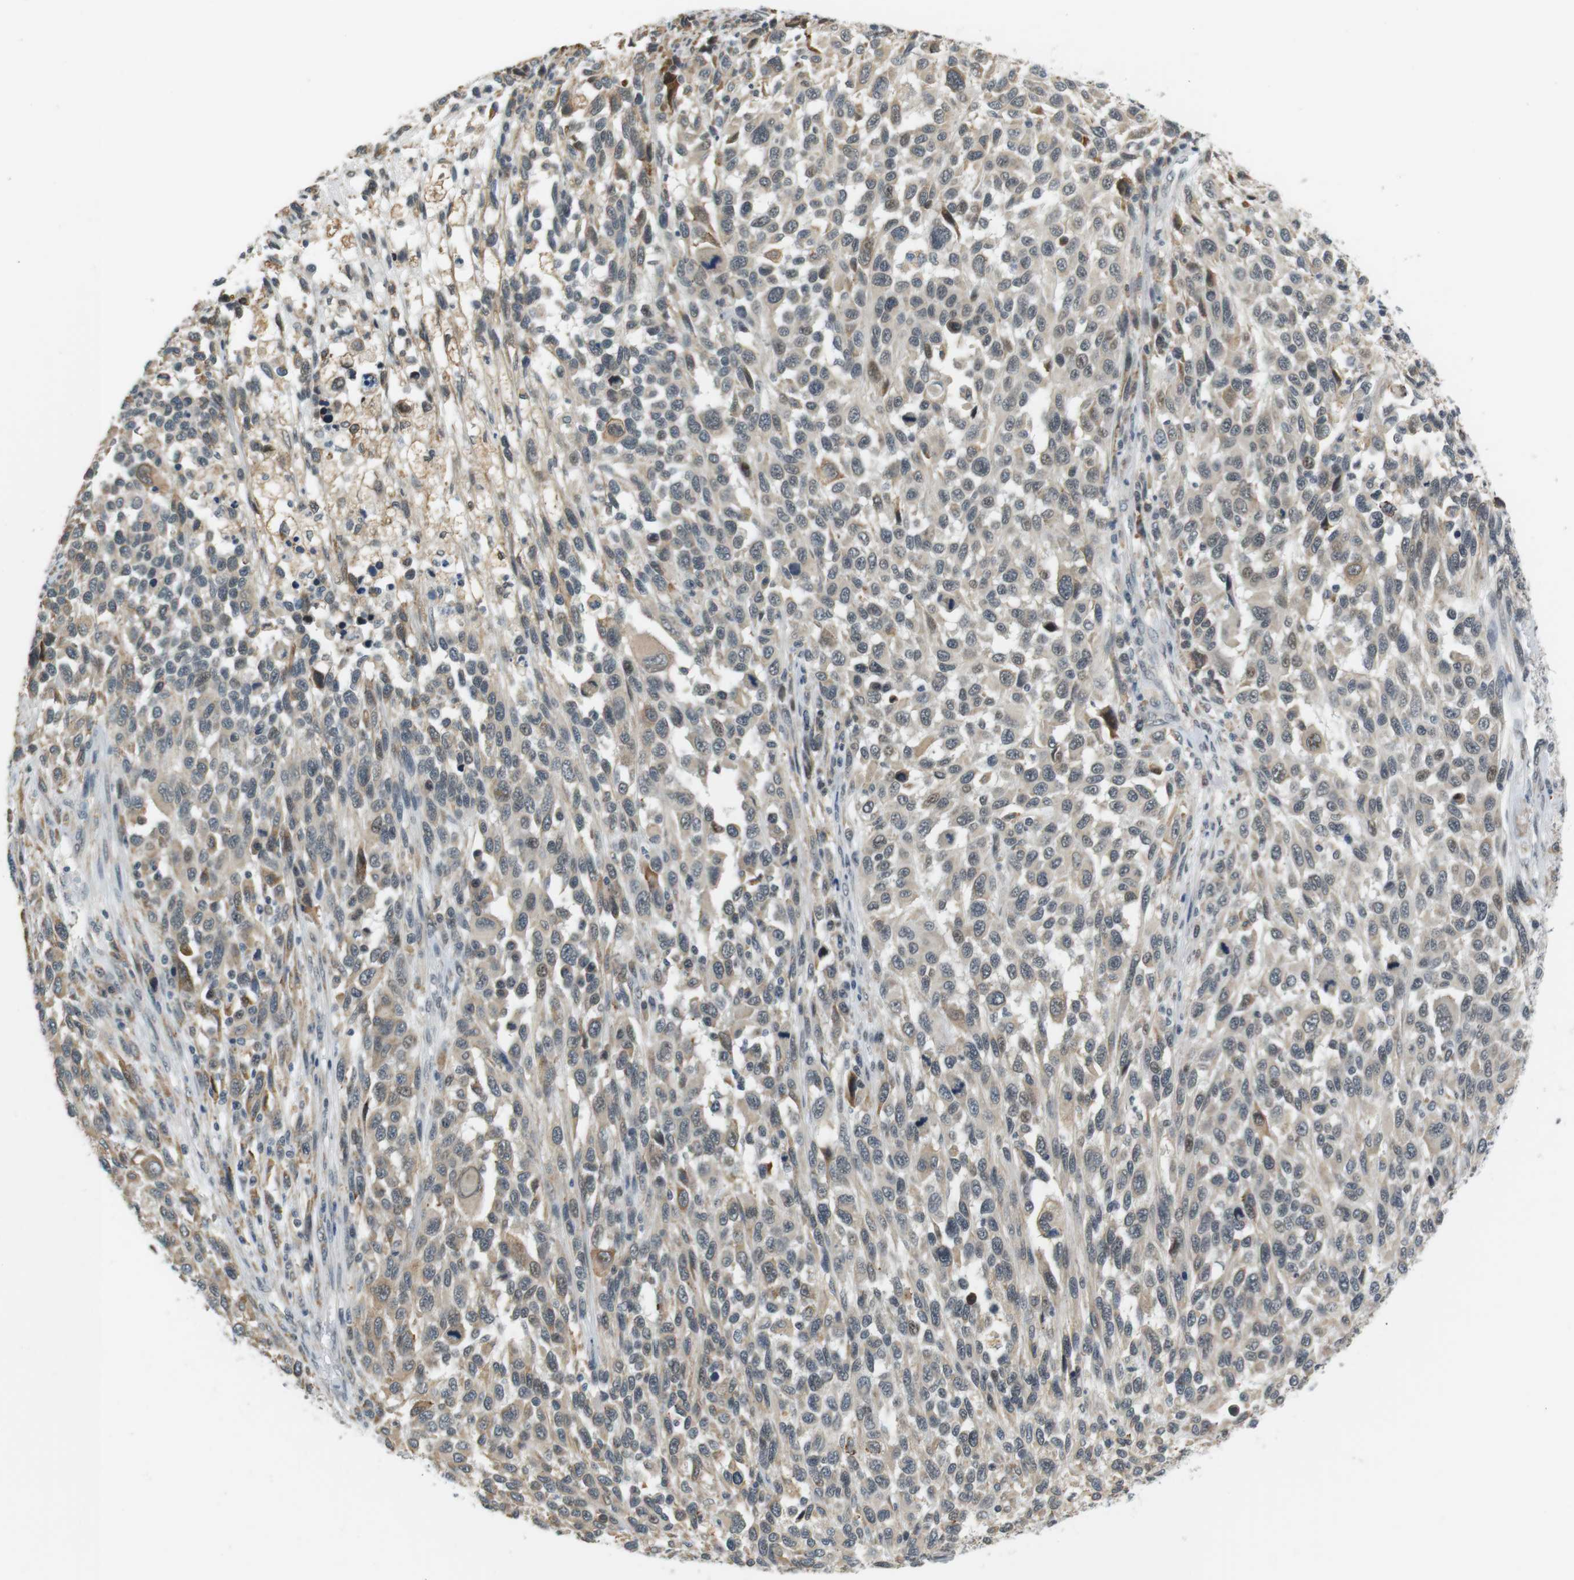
{"staining": {"intensity": "weak", "quantity": "25%-75%", "location": "cytoplasmic/membranous,nuclear"}, "tissue": "melanoma", "cell_type": "Tumor cells", "image_type": "cancer", "snomed": [{"axis": "morphology", "description": "Malignant melanoma, Metastatic site"}, {"axis": "topography", "description": "Lymph node"}], "caption": "Protein staining demonstrates weak cytoplasmic/membranous and nuclear staining in approximately 25%-75% of tumor cells in melanoma.", "gene": "RNF38", "patient": {"sex": "male", "age": 61}}